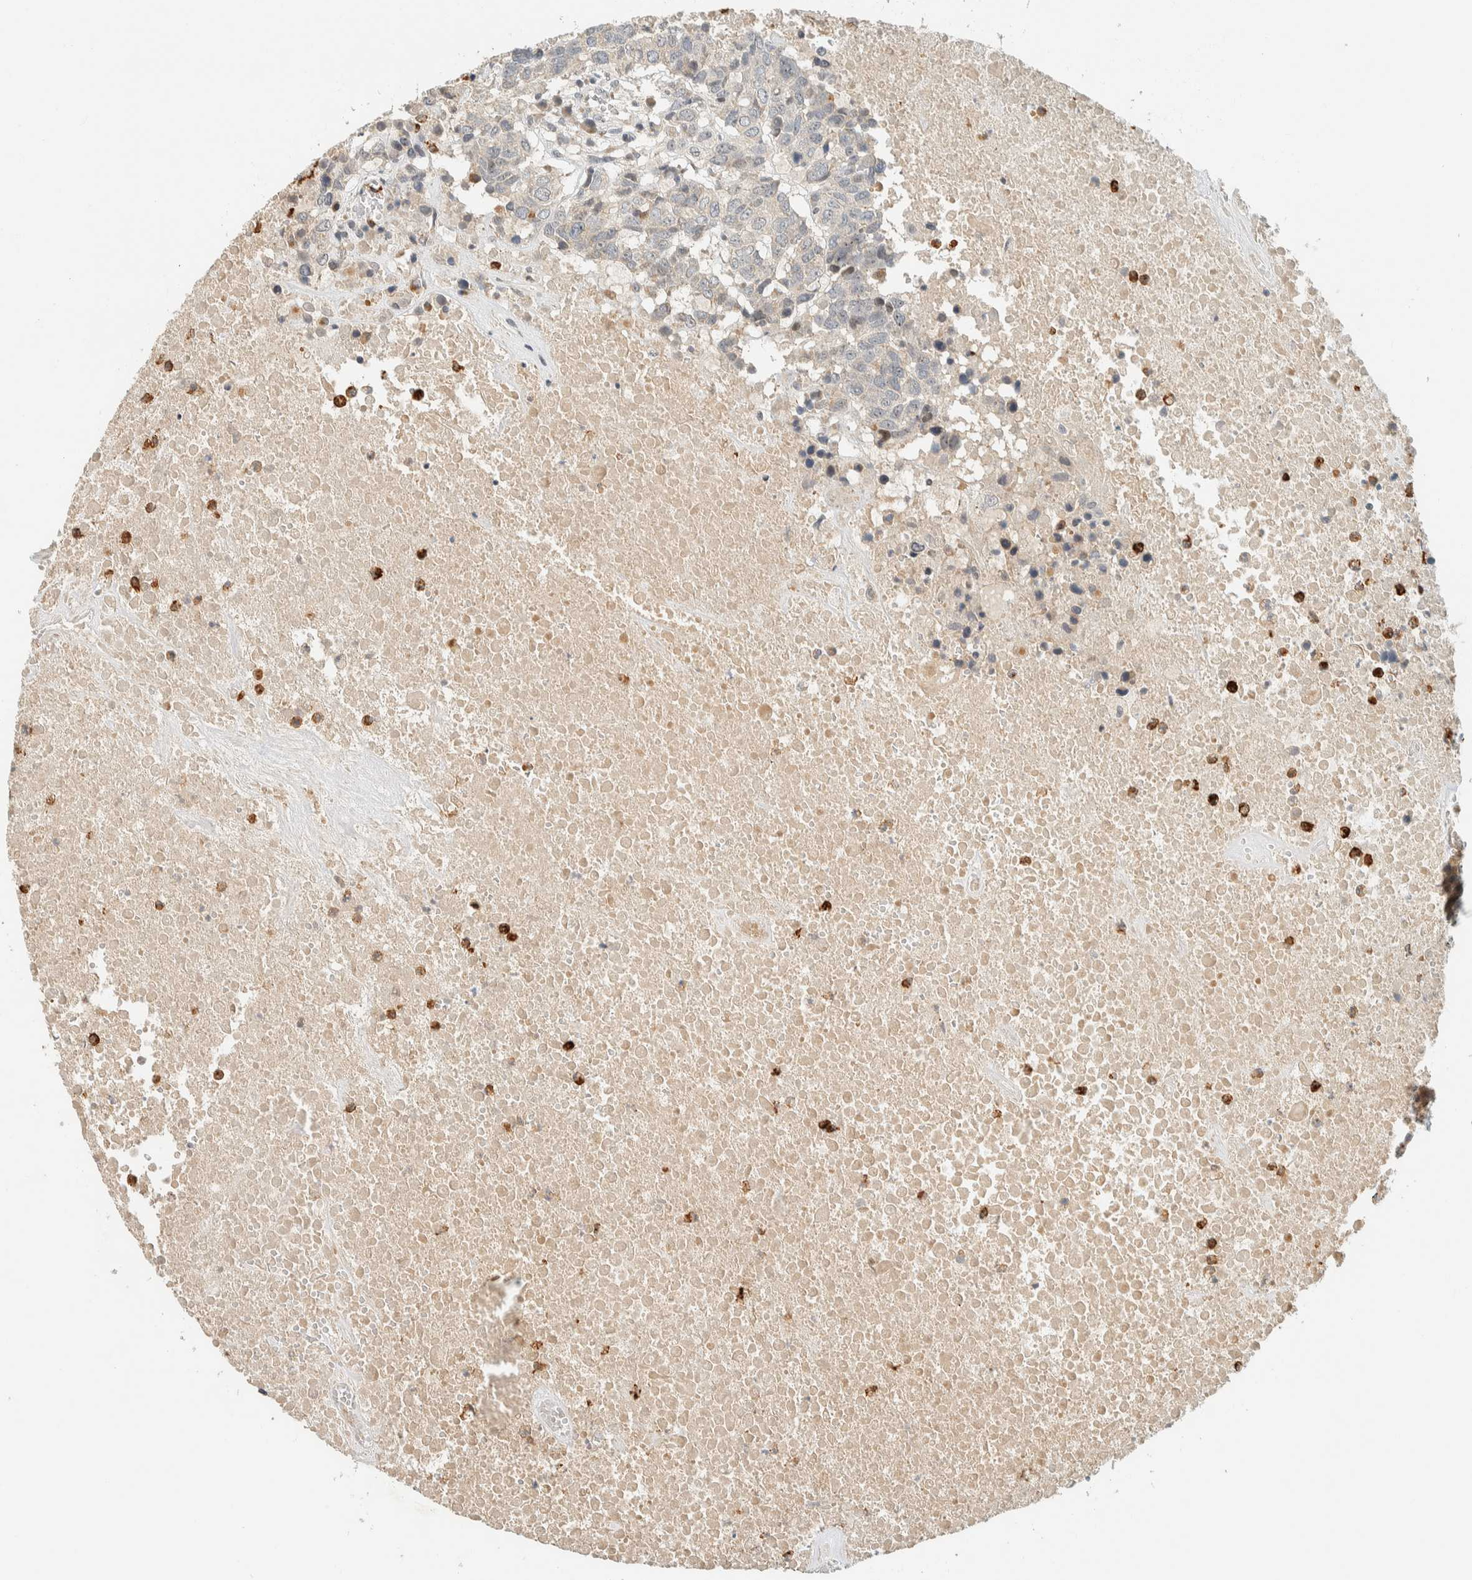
{"staining": {"intensity": "negative", "quantity": "none", "location": "none"}, "tissue": "head and neck cancer", "cell_type": "Tumor cells", "image_type": "cancer", "snomed": [{"axis": "morphology", "description": "Squamous cell carcinoma, NOS"}, {"axis": "topography", "description": "Head-Neck"}], "caption": "Tumor cells are negative for protein expression in human head and neck squamous cell carcinoma.", "gene": "CCDC171", "patient": {"sex": "male", "age": 66}}